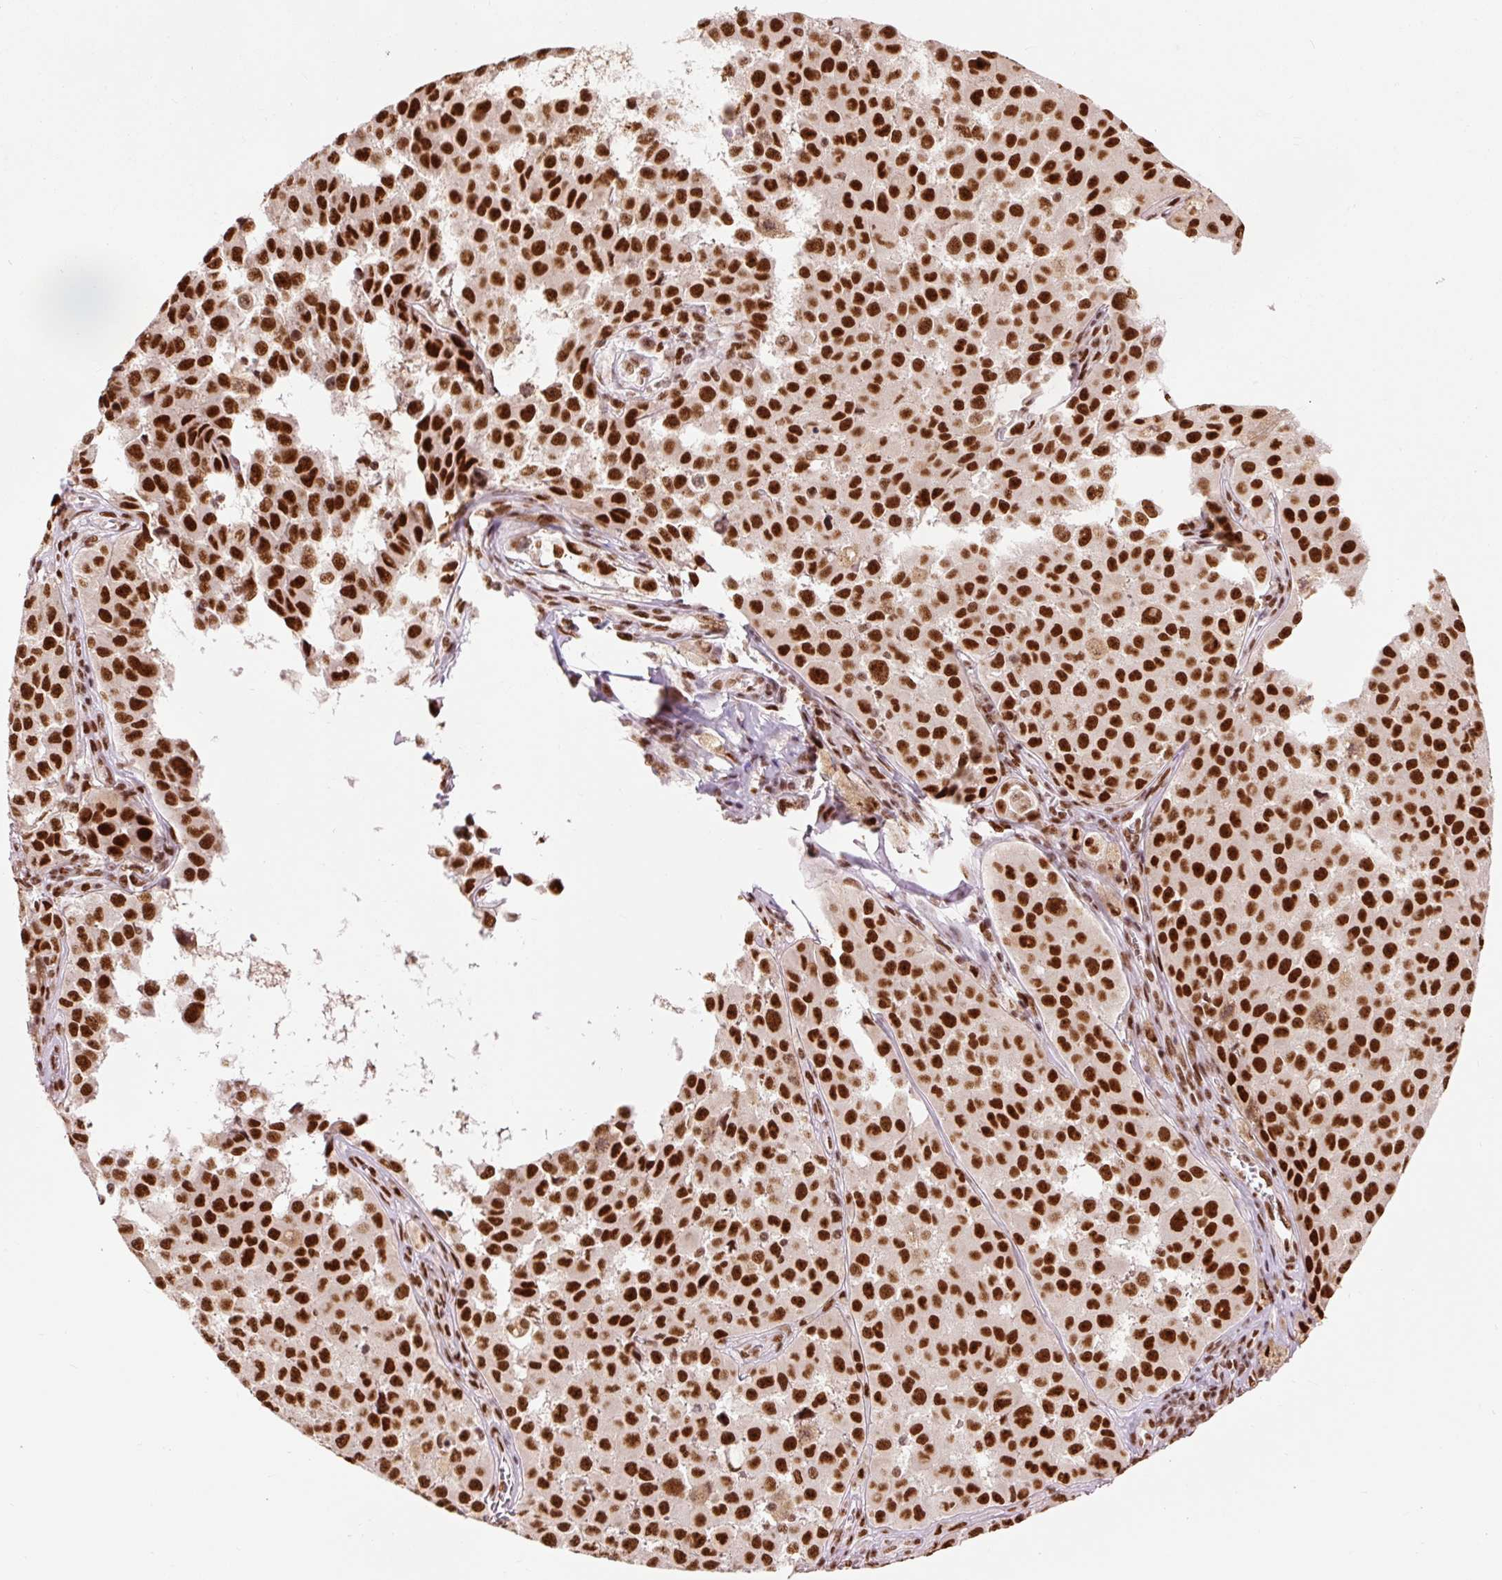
{"staining": {"intensity": "strong", "quantity": ">75%", "location": "nuclear"}, "tissue": "melanoma", "cell_type": "Tumor cells", "image_type": "cancer", "snomed": [{"axis": "morphology", "description": "Malignant melanoma, NOS"}, {"axis": "topography", "description": "Skin"}], "caption": "The micrograph exhibits immunohistochemical staining of malignant melanoma. There is strong nuclear positivity is identified in about >75% of tumor cells. (IHC, brightfield microscopy, high magnification).", "gene": "ZBTB44", "patient": {"sex": "male", "age": 64}}